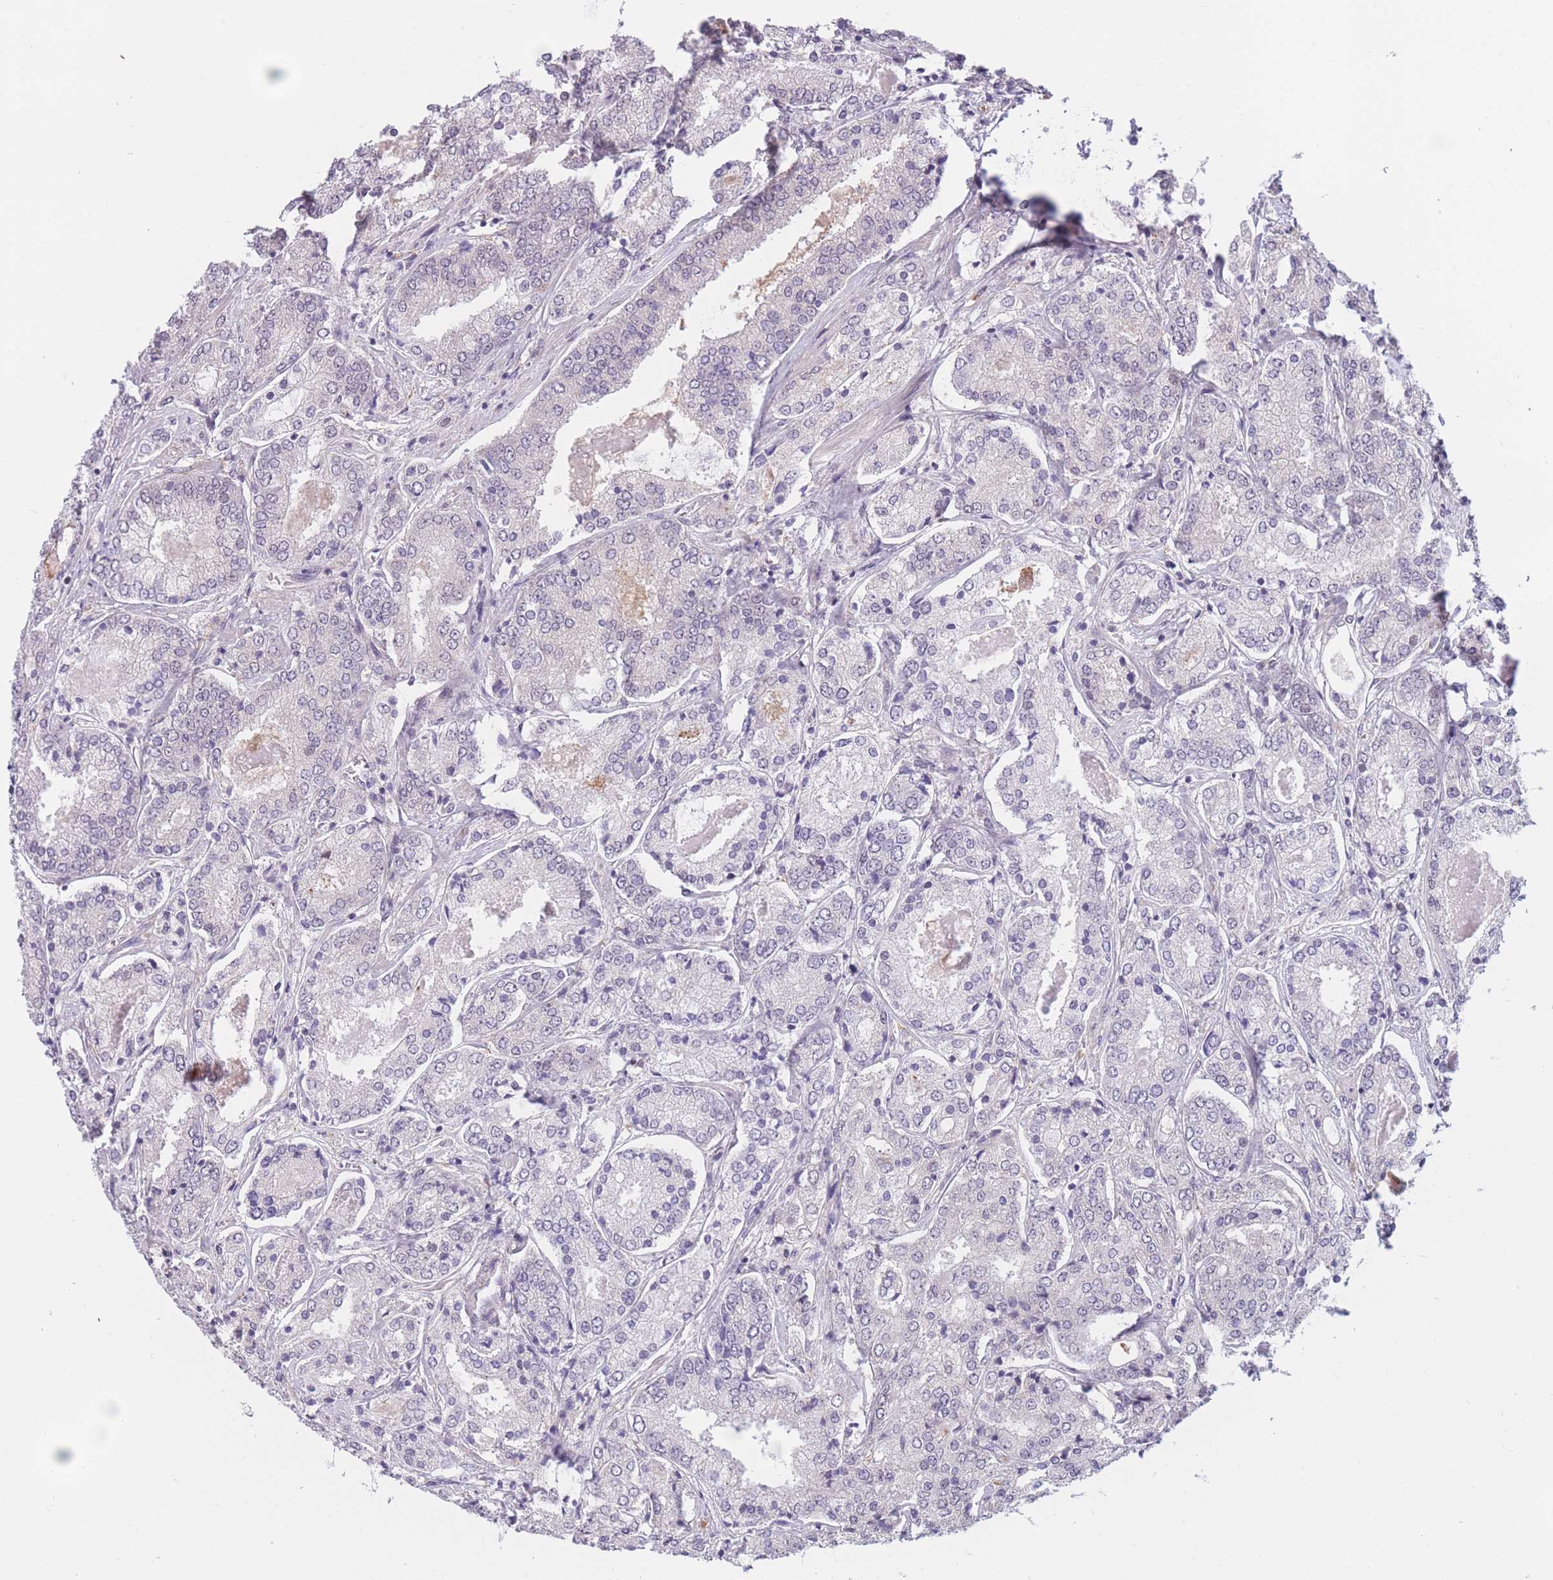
{"staining": {"intensity": "negative", "quantity": "none", "location": "none"}, "tissue": "prostate cancer", "cell_type": "Tumor cells", "image_type": "cancer", "snomed": [{"axis": "morphology", "description": "Adenocarcinoma, High grade"}, {"axis": "topography", "description": "Prostate"}], "caption": "High magnification brightfield microscopy of prostate high-grade adenocarcinoma stained with DAB (3,3'-diaminobenzidine) (brown) and counterstained with hematoxylin (blue): tumor cells show no significant positivity.", "gene": "COL27A1", "patient": {"sex": "male", "age": 63}}